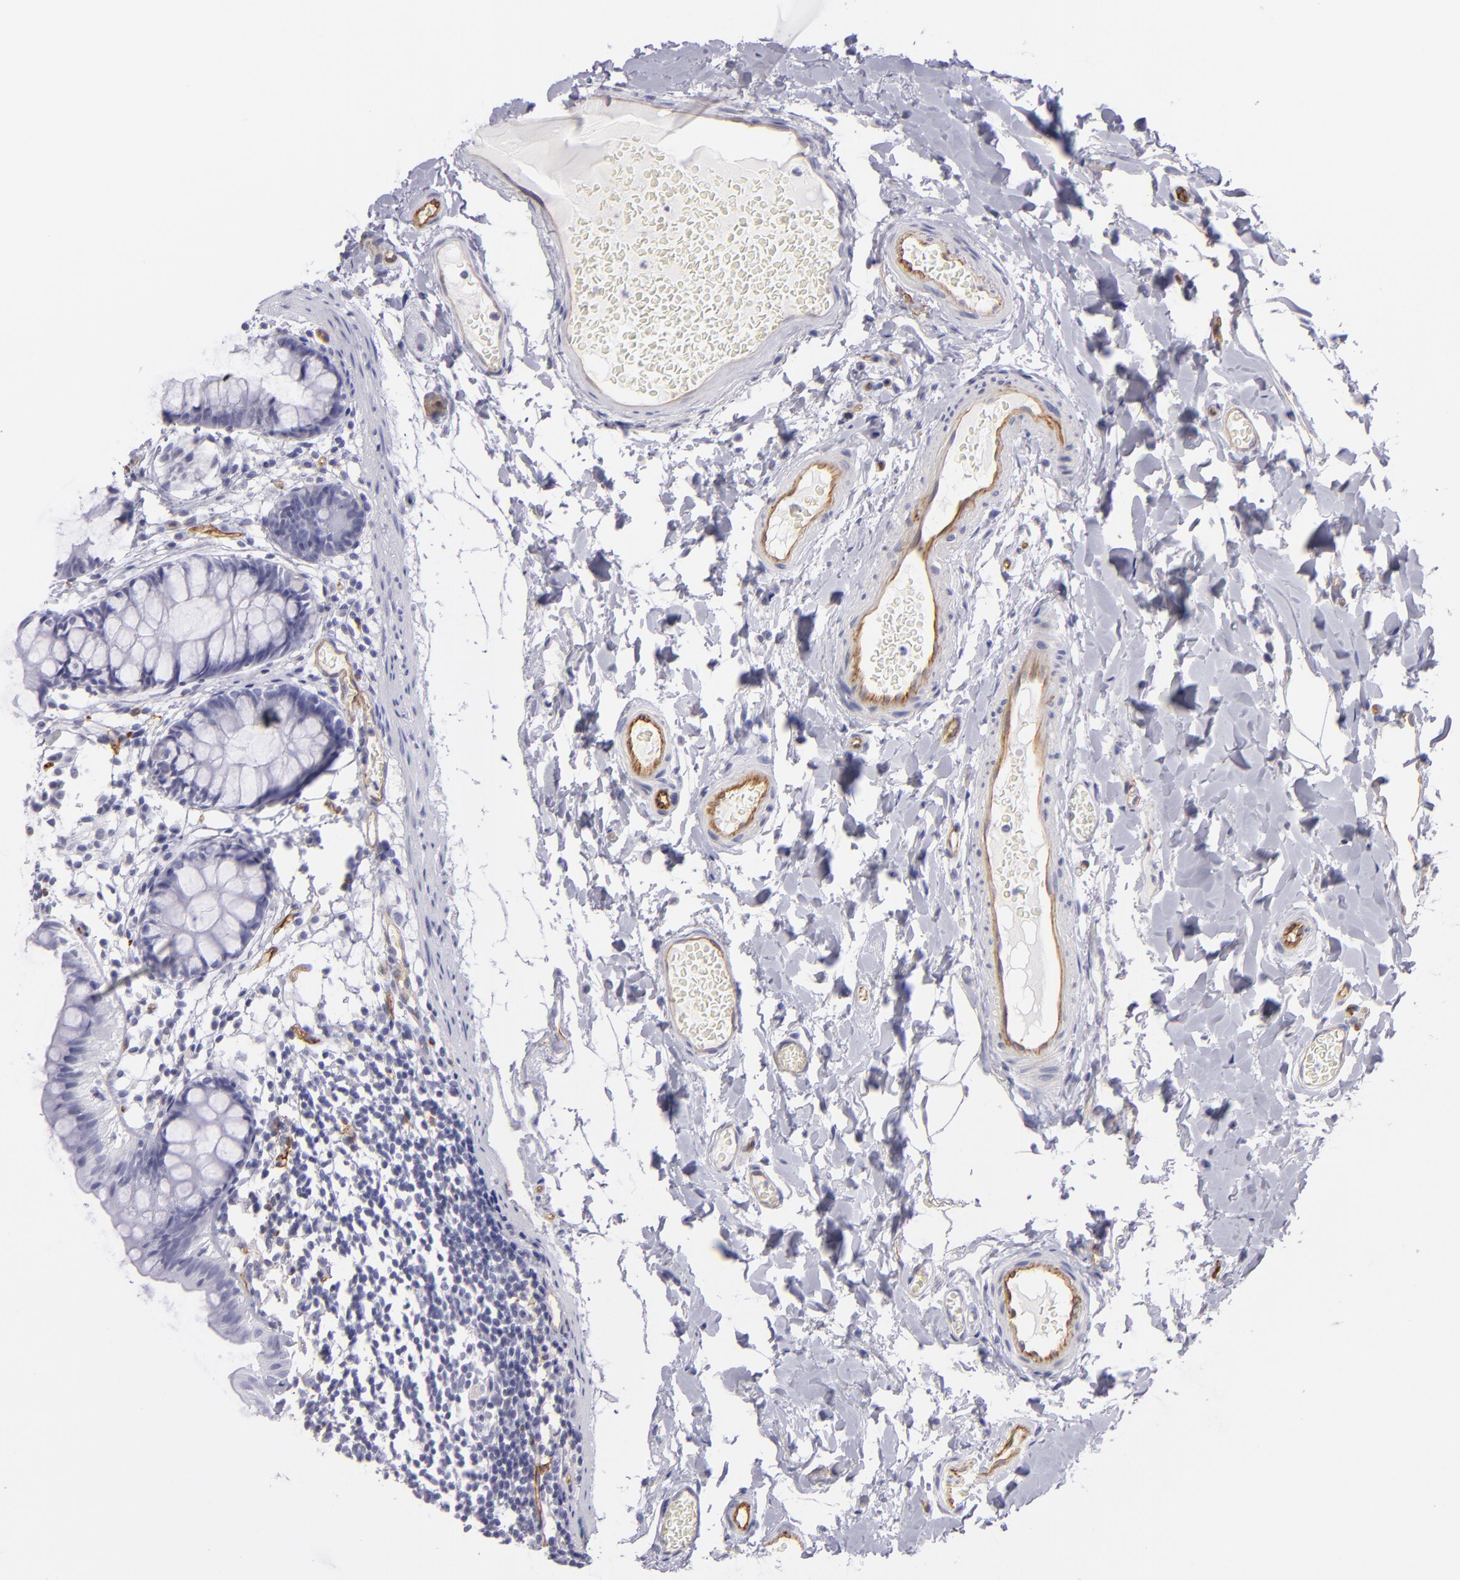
{"staining": {"intensity": "moderate", "quantity": ">75%", "location": "cytoplasmic/membranous"}, "tissue": "colon", "cell_type": "Endothelial cells", "image_type": "normal", "snomed": [{"axis": "morphology", "description": "Normal tissue, NOS"}, {"axis": "topography", "description": "Smooth muscle"}, {"axis": "topography", "description": "Colon"}], "caption": "A brown stain highlights moderate cytoplasmic/membranous expression of a protein in endothelial cells of benign human colon. The staining was performed using DAB (3,3'-diaminobenzidine) to visualize the protein expression in brown, while the nuclei were stained in blue with hematoxylin (Magnification: 20x).", "gene": "THBD", "patient": {"sex": "male", "age": 67}}